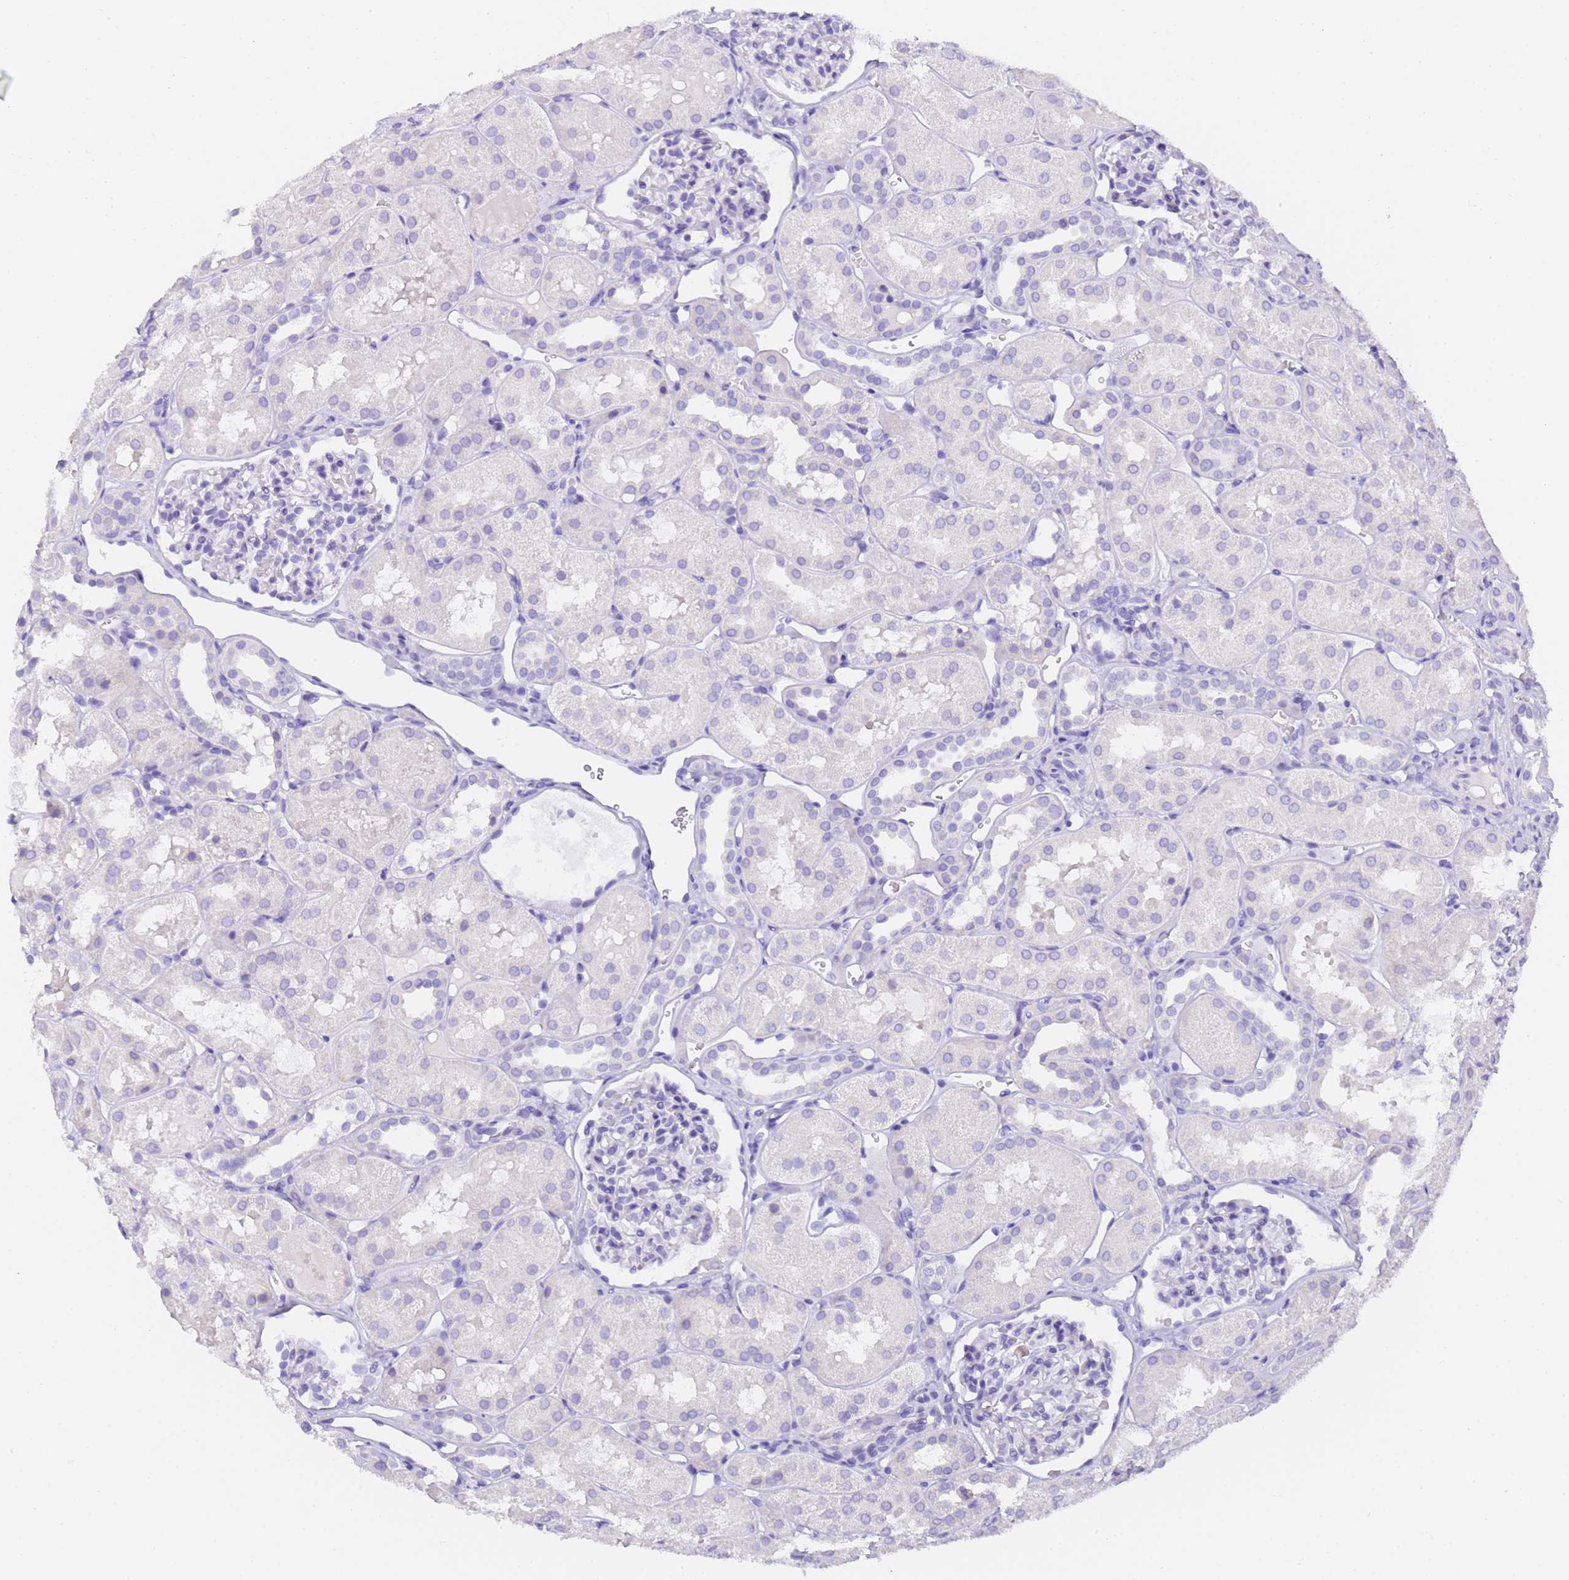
{"staining": {"intensity": "negative", "quantity": "none", "location": "none"}, "tissue": "kidney", "cell_type": "Cells in glomeruli", "image_type": "normal", "snomed": [{"axis": "morphology", "description": "Normal tissue, NOS"}, {"axis": "topography", "description": "Kidney"}, {"axis": "topography", "description": "Urinary bladder"}], "caption": "Immunohistochemical staining of unremarkable human kidney shows no significant positivity in cells in glomeruli.", "gene": "GABRA1", "patient": {"sex": "male", "age": 16}}